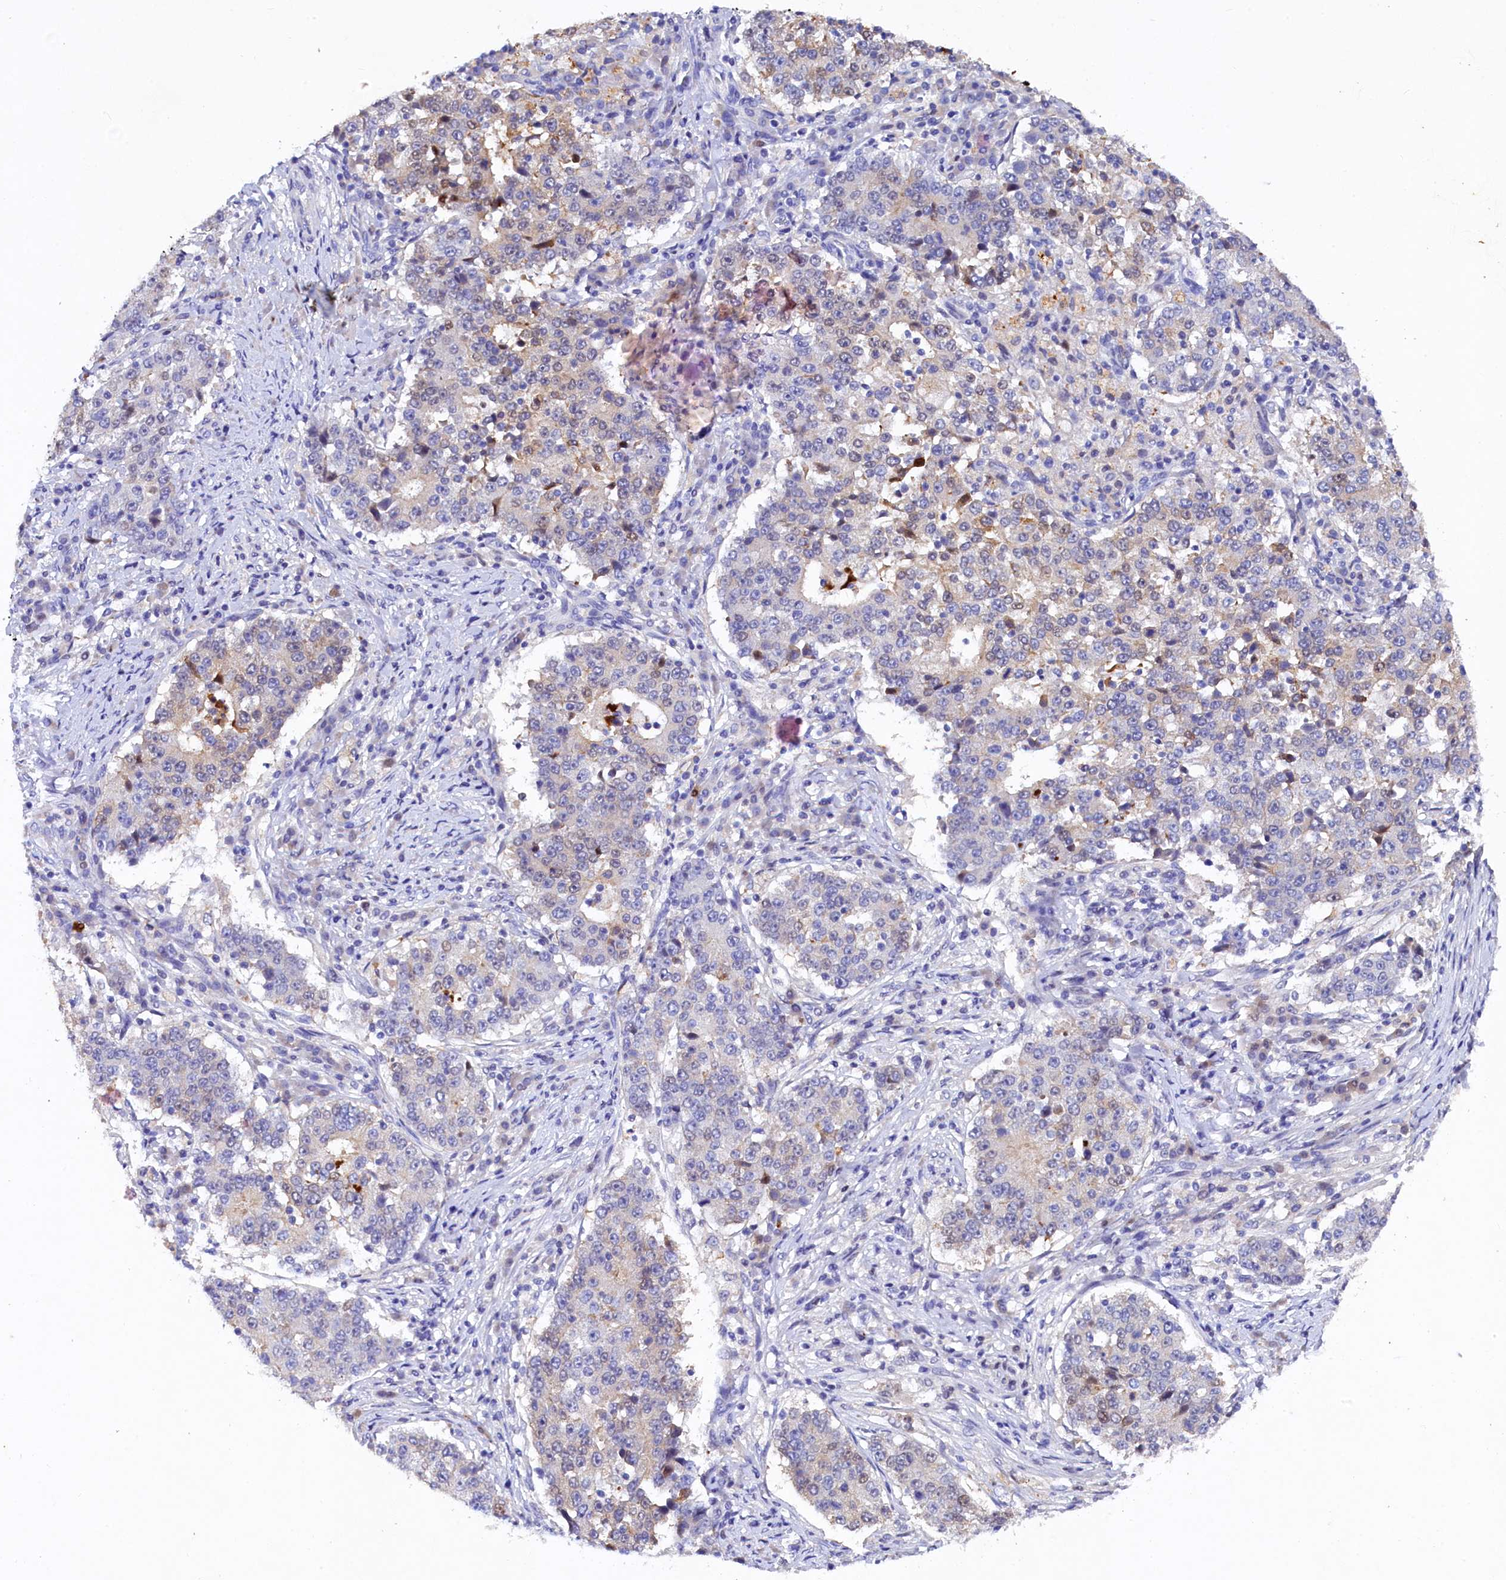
{"staining": {"intensity": "weak", "quantity": "<25%", "location": "cytoplasmic/membranous"}, "tissue": "stomach cancer", "cell_type": "Tumor cells", "image_type": "cancer", "snomed": [{"axis": "morphology", "description": "Adenocarcinoma, NOS"}, {"axis": "topography", "description": "Stomach"}], "caption": "Stomach cancer stained for a protein using immunohistochemistry shows no positivity tumor cells.", "gene": "TGDS", "patient": {"sex": "male", "age": 59}}